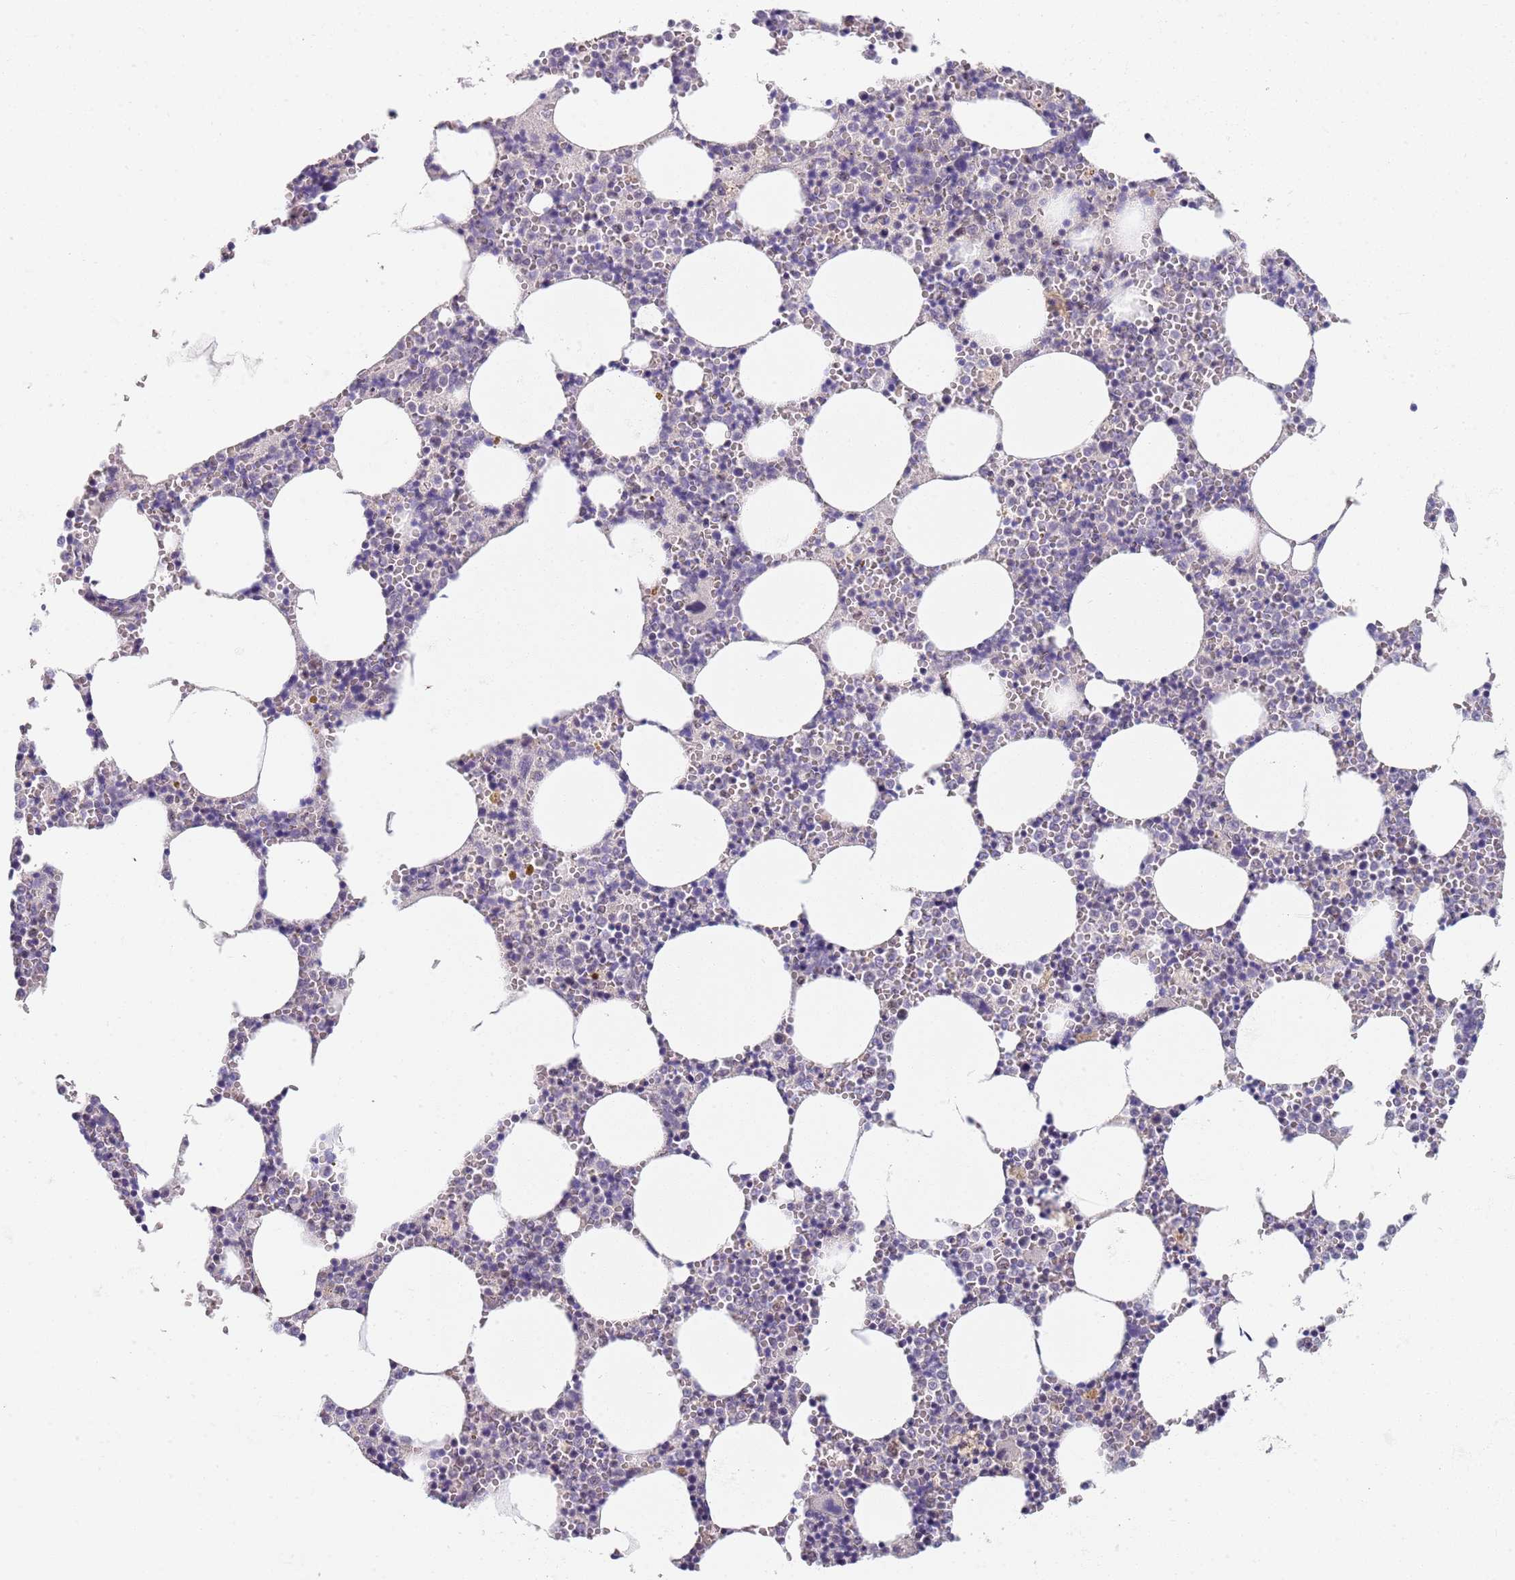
{"staining": {"intensity": "negative", "quantity": "none", "location": "none"}, "tissue": "bone marrow", "cell_type": "Hematopoietic cells", "image_type": "normal", "snomed": [{"axis": "morphology", "description": "Normal tissue, NOS"}, {"axis": "topography", "description": "Bone marrow"}], "caption": "Immunohistochemistry (IHC) micrograph of unremarkable human bone marrow stained for a protein (brown), which demonstrates no positivity in hematopoietic cells.", "gene": "PLCL2", "patient": {"sex": "female", "age": 64}}